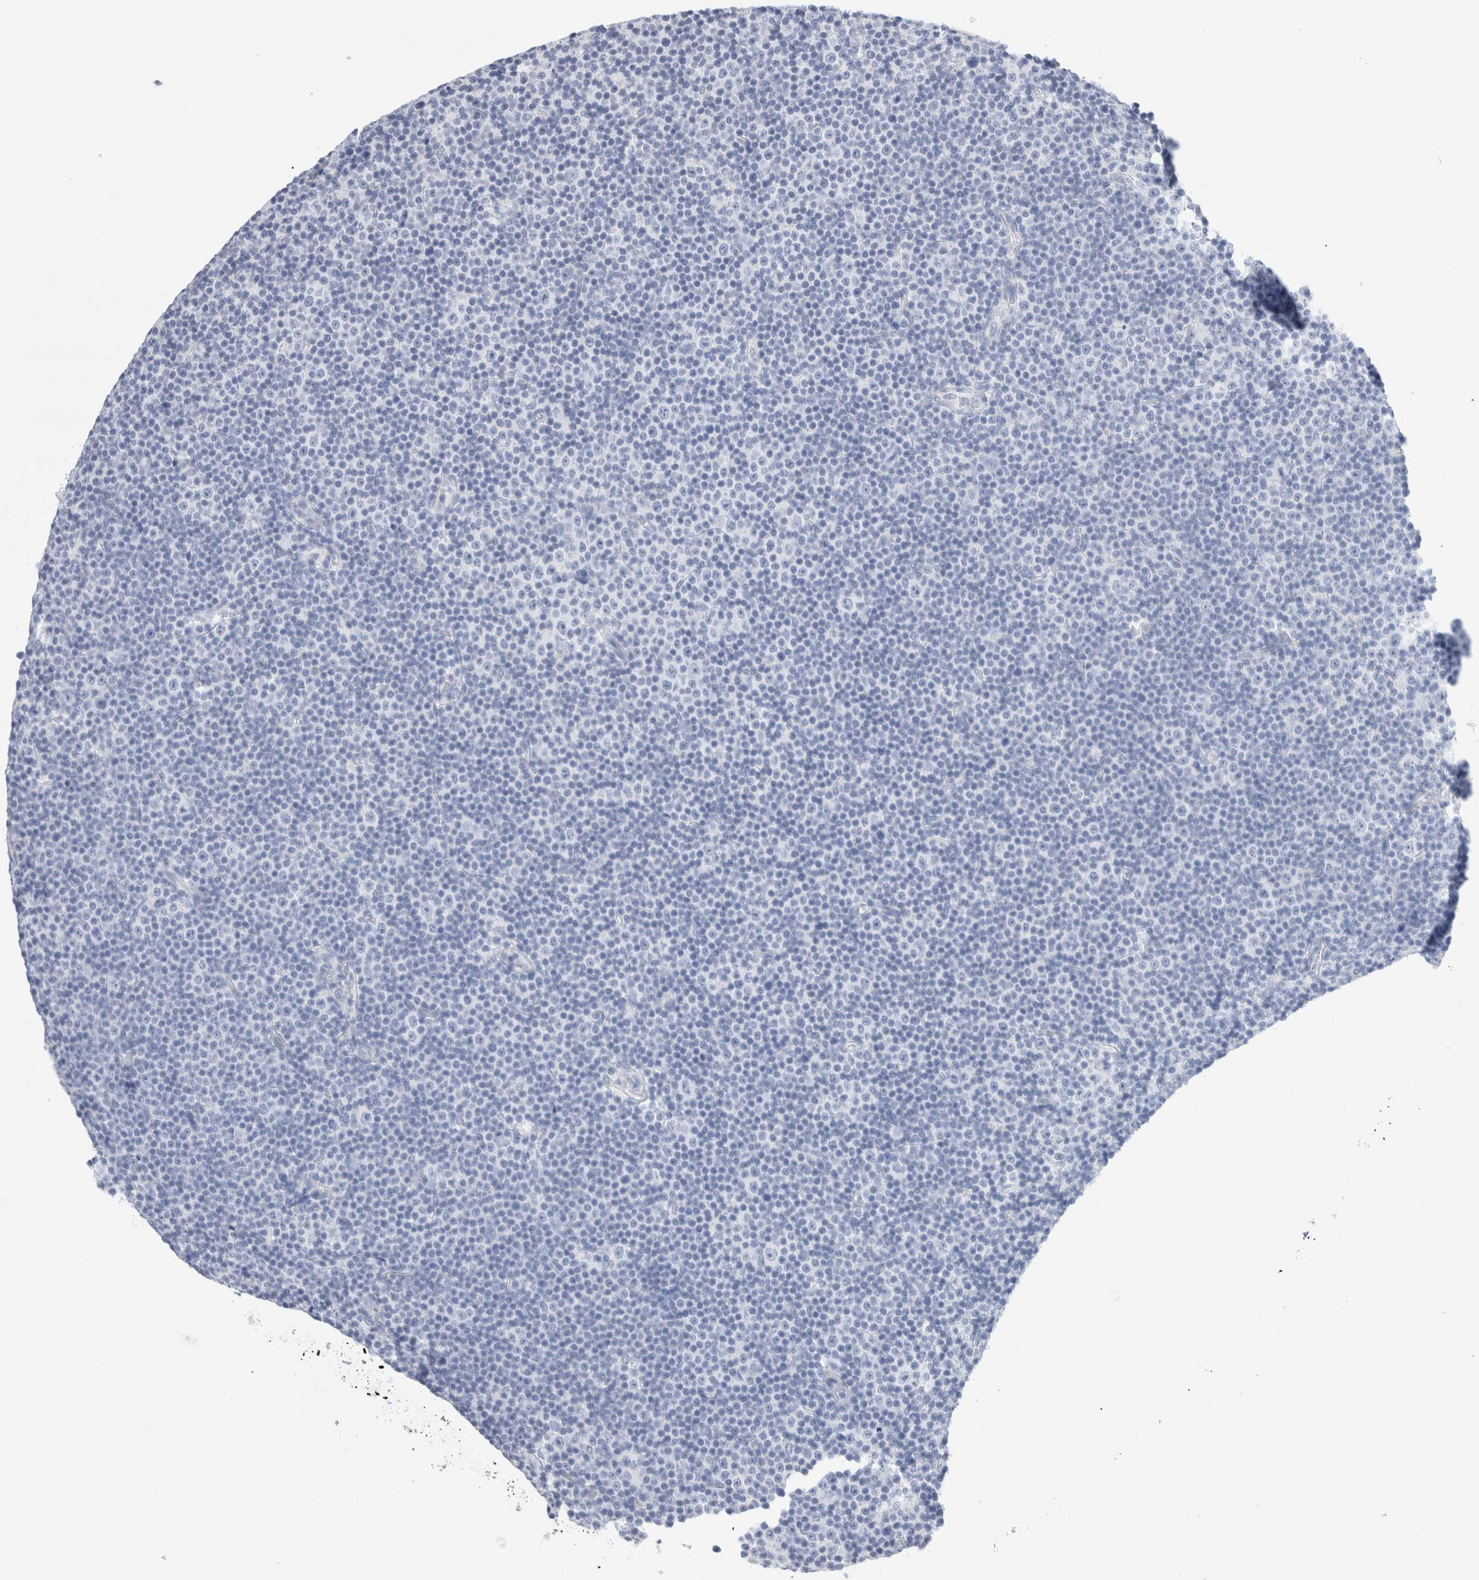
{"staining": {"intensity": "negative", "quantity": "none", "location": "none"}, "tissue": "lymphoma", "cell_type": "Tumor cells", "image_type": "cancer", "snomed": [{"axis": "morphology", "description": "Malignant lymphoma, non-Hodgkin's type, Low grade"}, {"axis": "topography", "description": "Lymph node"}], "caption": "Tumor cells show no significant protein positivity in malignant lymphoma, non-Hodgkin's type (low-grade).", "gene": "ECHDC2", "patient": {"sex": "female", "age": 67}}